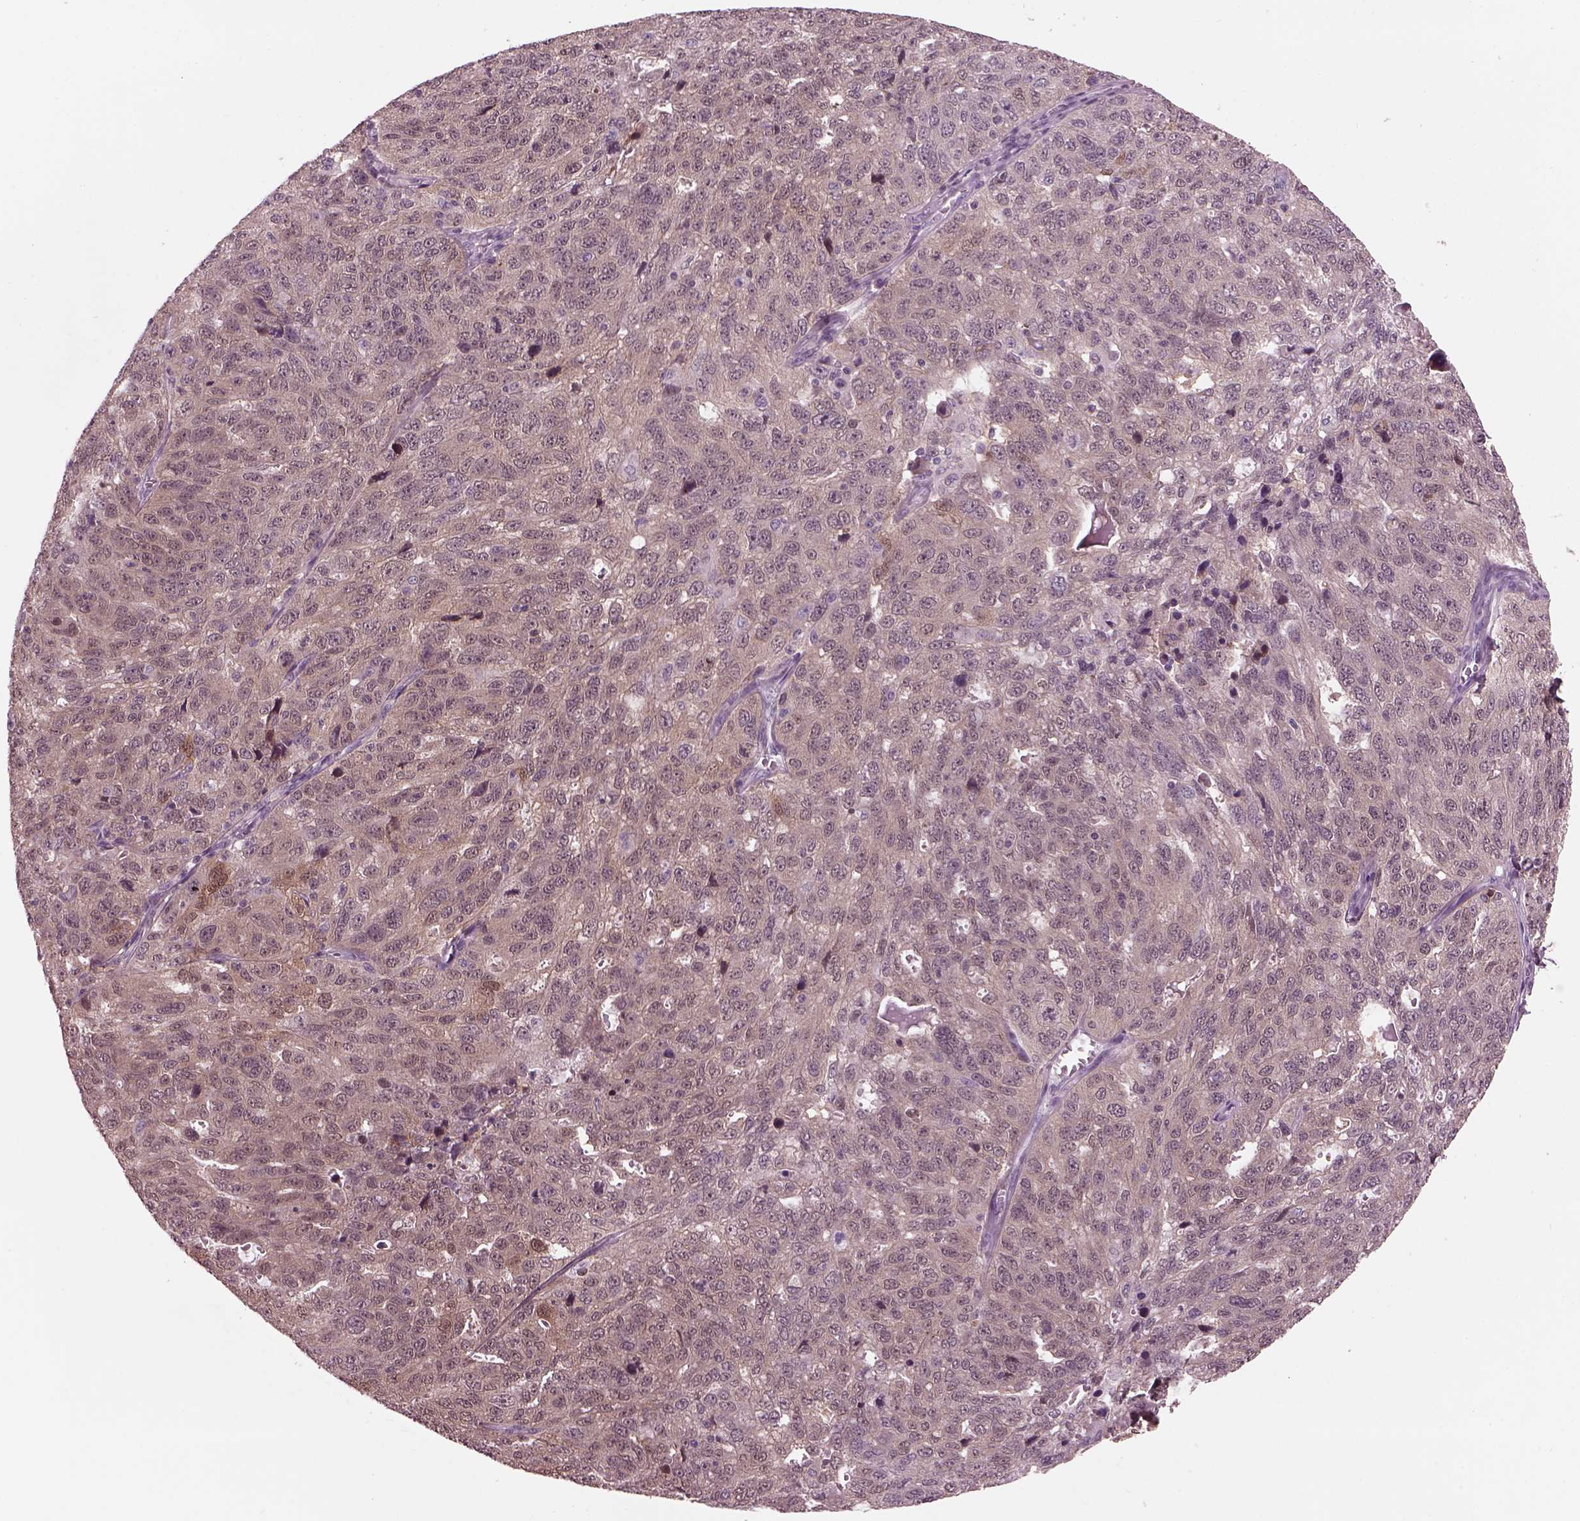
{"staining": {"intensity": "weak", "quantity": ">75%", "location": "cytoplasmic/membranous"}, "tissue": "ovarian cancer", "cell_type": "Tumor cells", "image_type": "cancer", "snomed": [{"axis": "morphology", "description": "Cystadenocarcinoma, serous, NOS"}, {"axis": "topography", "description": "Ovary"}], "caption": "DAB immunohistochemical staining of human ovarian cancer (serous cystadenocarcinoma) reveals weak cytoplasmic/membranous protein staining in about >75% of tumor cells.", "gene": "SRI", "patient": {"sex": "female", "age": 71}}